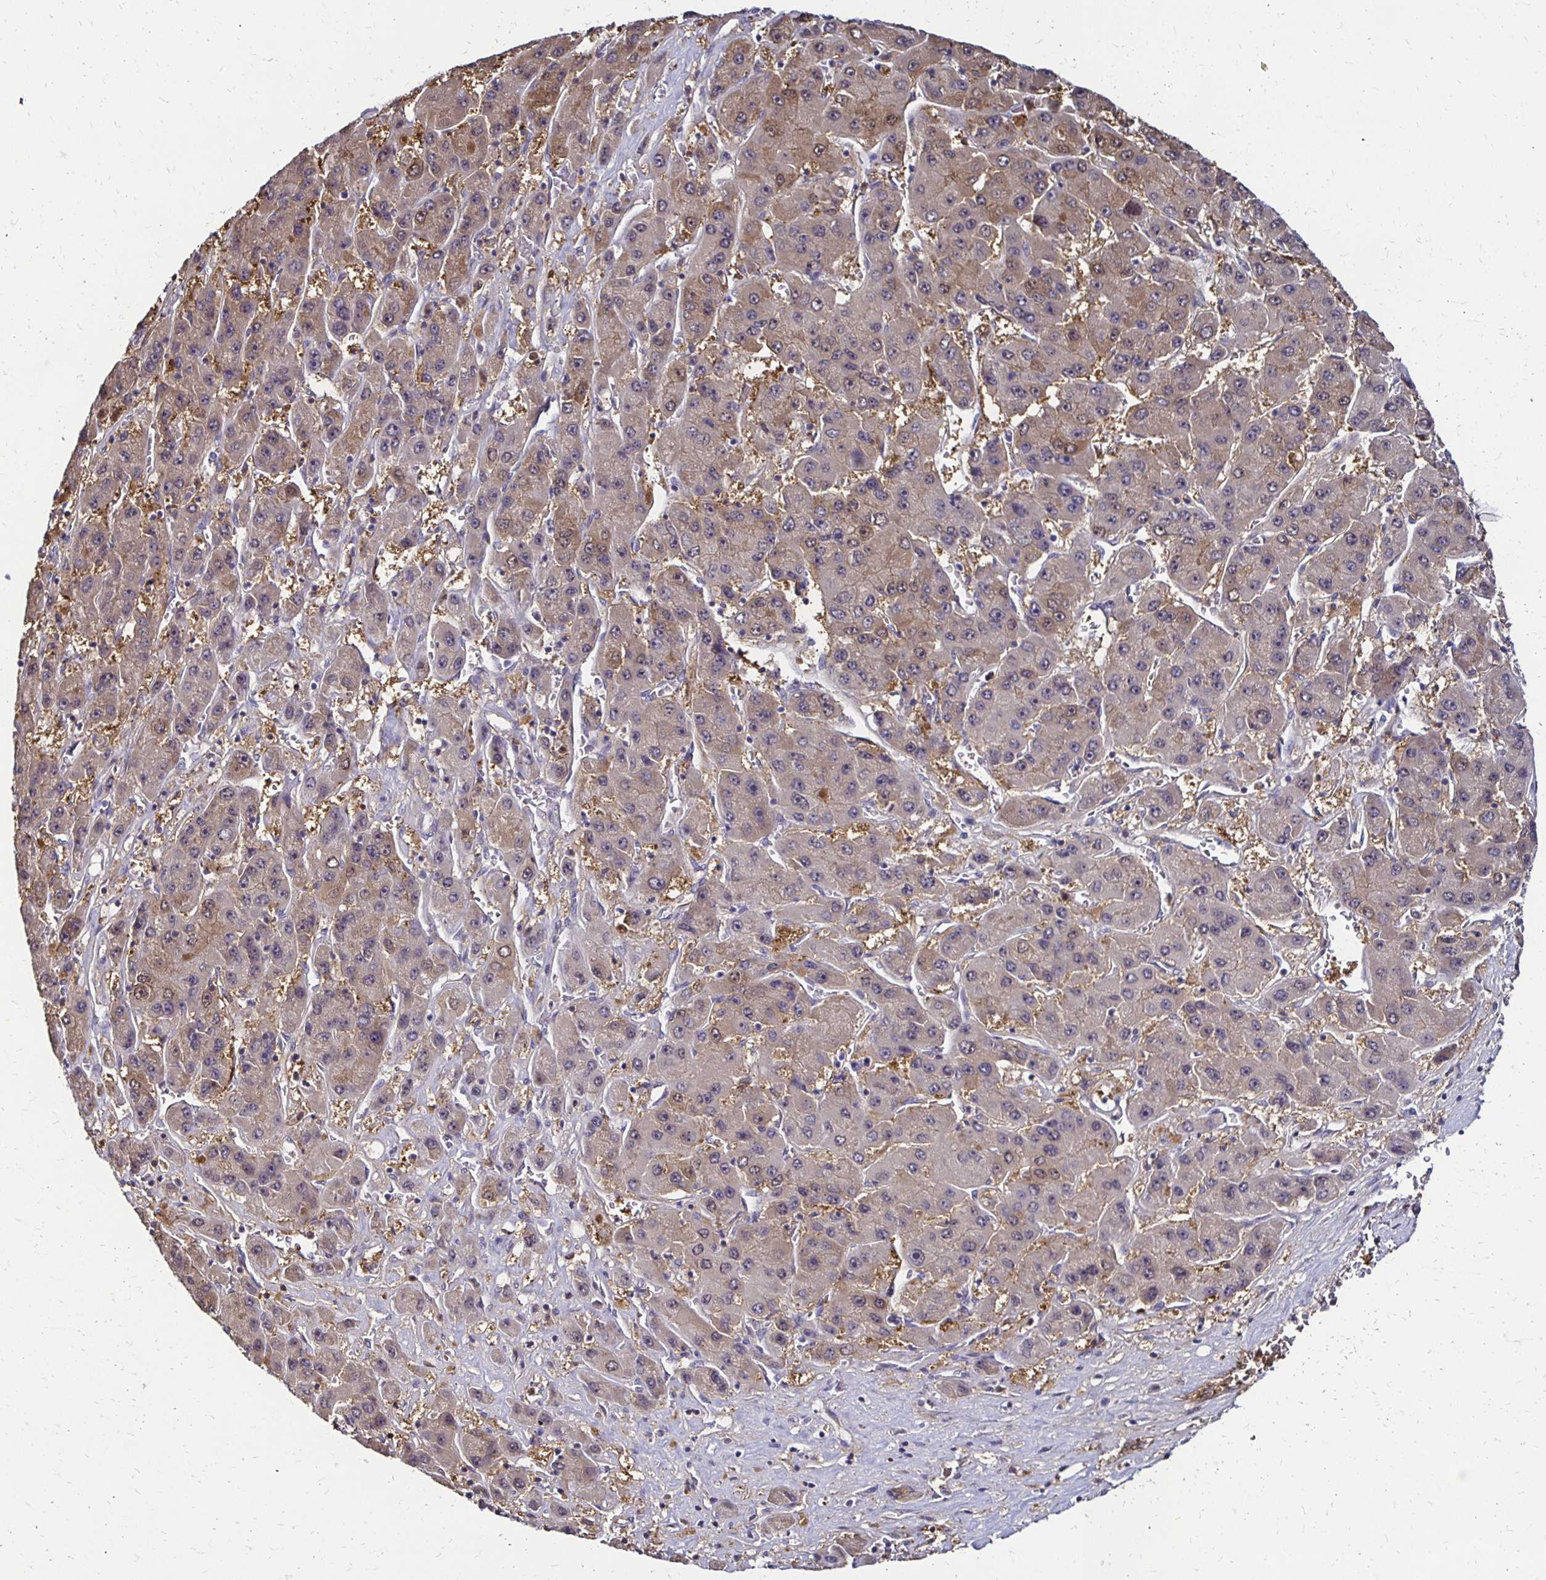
{"staining": {"intensity": "weak", "quantity": "25%-75%", "location": "cytoplasmic/membranous"}, "tissue": "liver cancer", "cell_type": "Tumor cells", "image_type": "cancer", "snomed": [{"axis": "morphology", "description": "Carcinoma, Hepatocellular, NOS"}, {"axis": "topography", "description": "Liver"}], "caption": "Immunohistochemical staining of human hepatocellular carcinoma (liver) exhibits low levels of weak cytoplasmic/membranous positivity in about 25%-75% of tumor cells. (DAB IHC with brightfield microscopy, high magnification).", "gene": "TXN", "patient": {"sex": "female", "age": 61}}